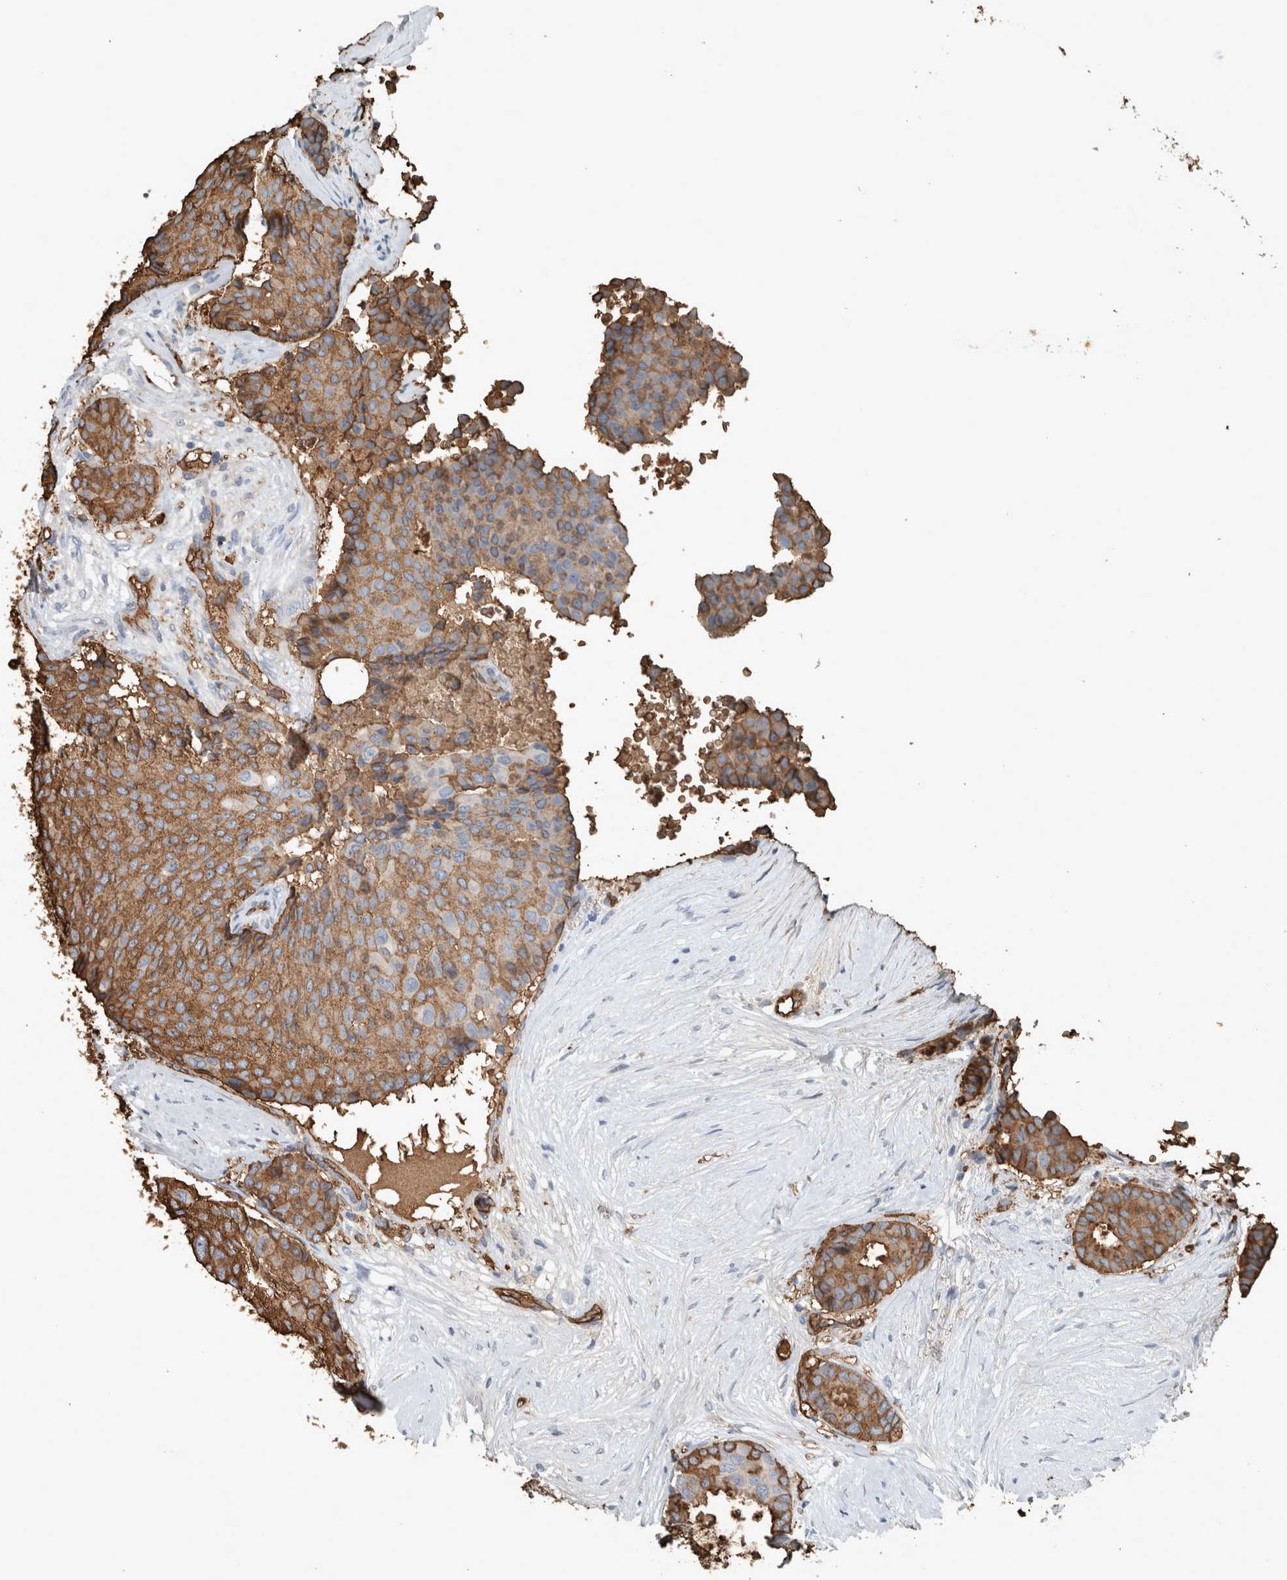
{"staining": {"intensity": "moderate", "quantity": ">75%", "location": "cytoplasmic/membranous"}, "tissue": "breast cancer", "cell_type": "Tumor cells", "image_type": "cancer", "snomed": [{"axis": "morphology", "description": "Duct carcinoma"}, {"axis": "topography", "description": "Breast"}], "caption": "Tumor cells exhibit medium levels of moderate cytoplasmic/membranous expression in approximately >75% of cells in breast invasive ductal carcinoma. (Stains: DAB (3,3'-diaminobenzidine) in brown, nuclei in blue, Microscopy: brightfield microscopy at high magnification).", "gene": "LBP", "patient": {"sex": "female", "age": 75}}